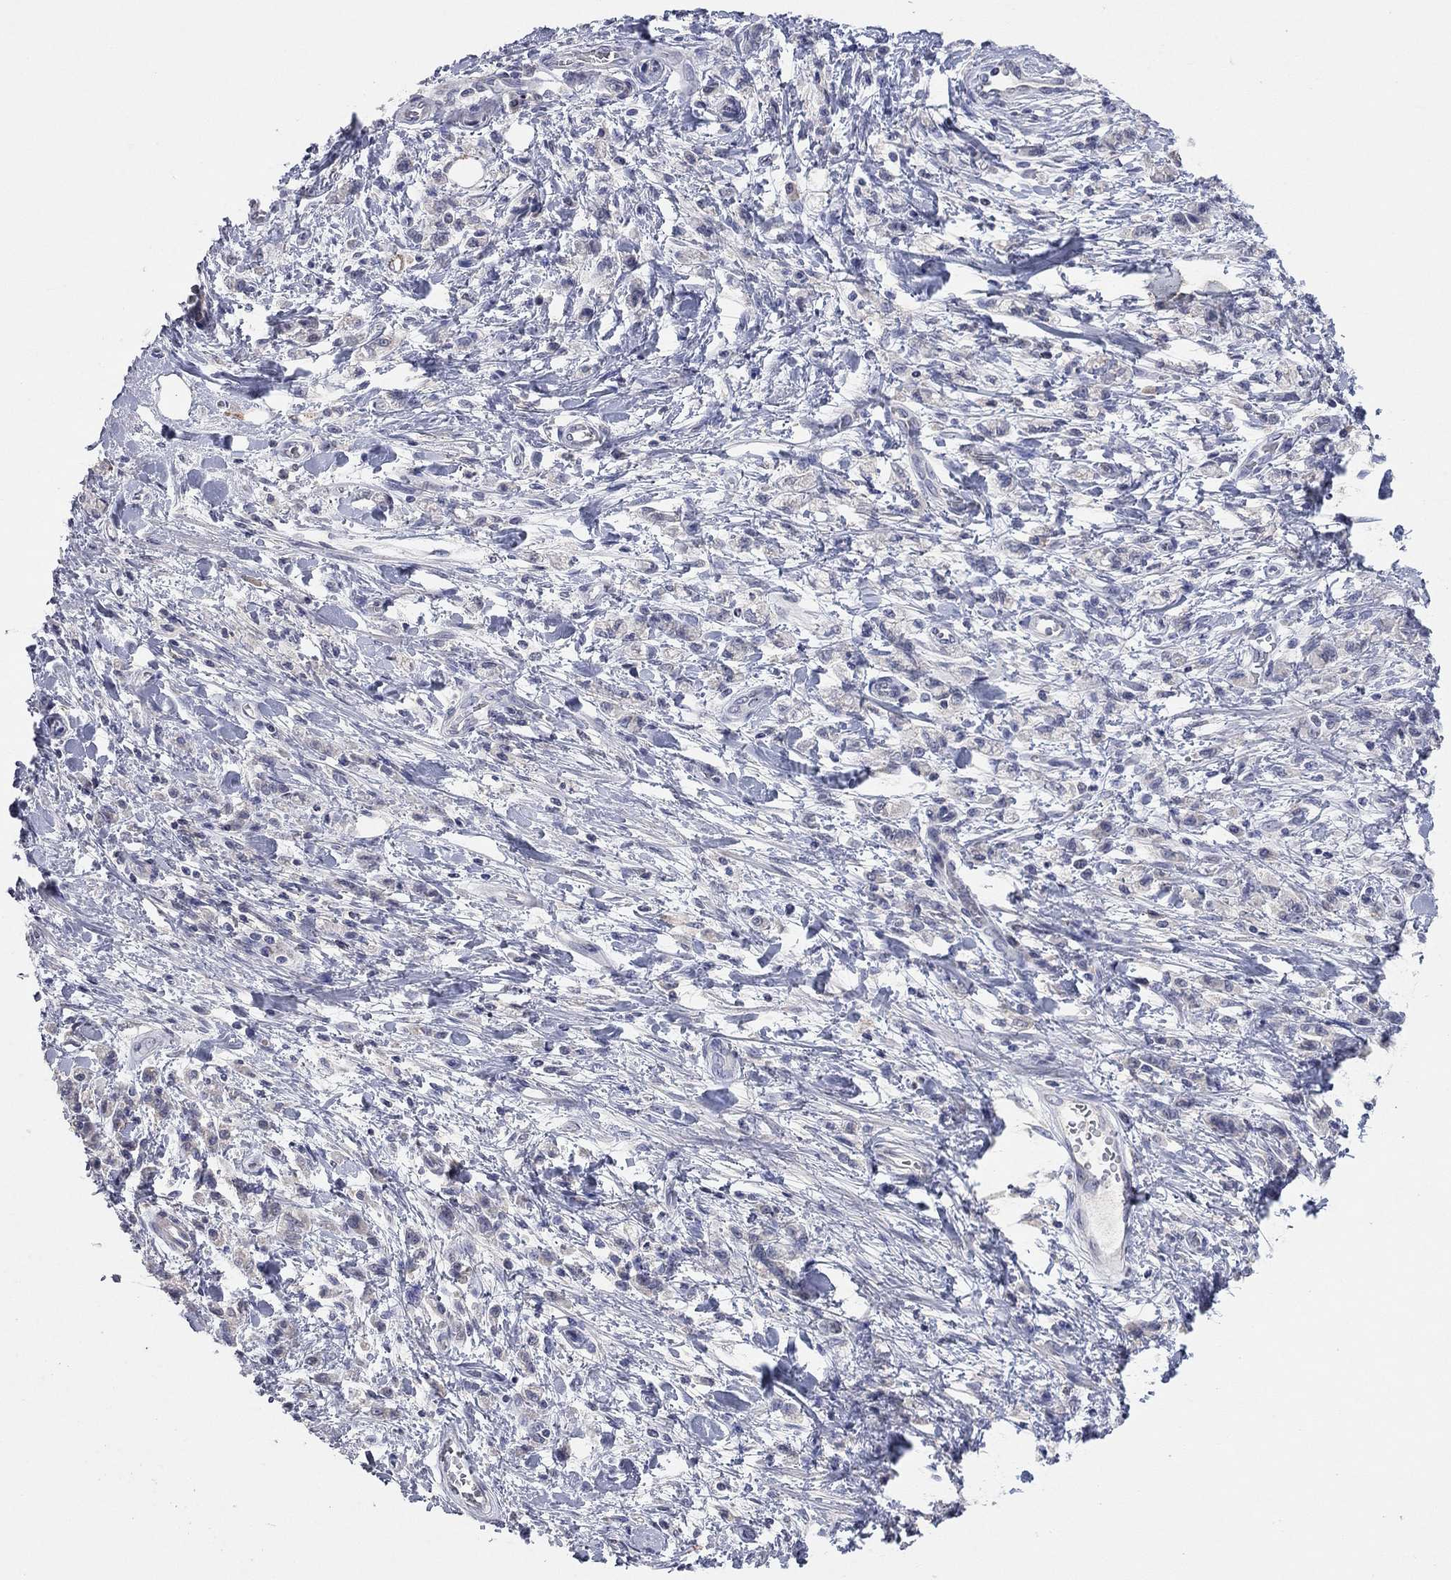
{"staining": {"intensity": "negative", "quantity": "none", "location": "none"}, "tissue": "stomach cancer", "cell_type": "Tumor cells", "image_type": "cancer", "snomed": [{"axis": "morphology", "description": "Adenocarcinoma, NOS"}, {"axis": "topography", "description": "Stomach"}], "caption": "Immunohistochemistry photomicrograph of stomach cancer (adenocarcinoma) stained for a protein (brown), which exhibits no staining in tumor cells.", "gene": "MMP13", "patient": {"sex": "male", "age": 77}}